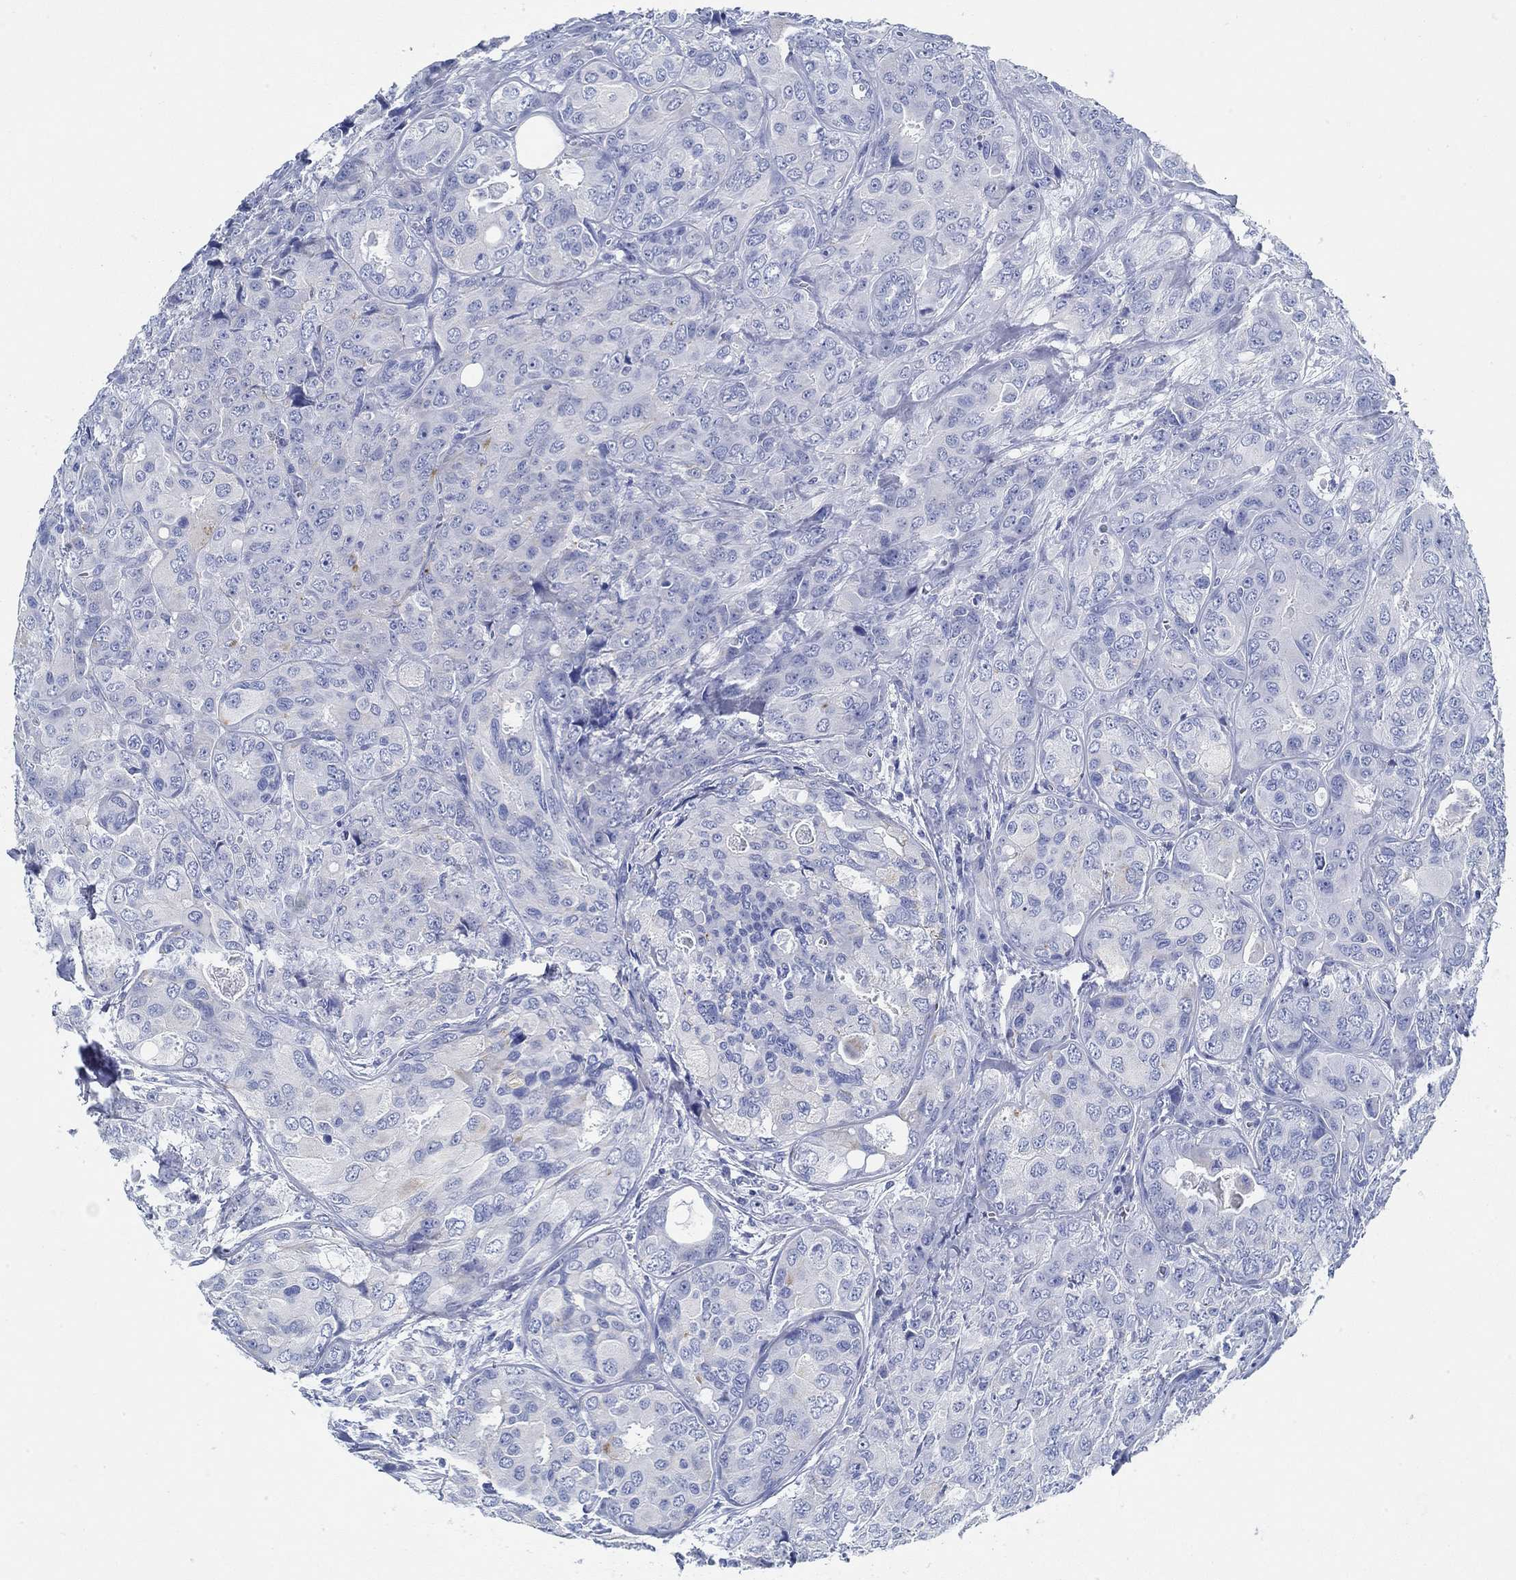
{"staining": {"intensity": "negative", "quantity": "none", "location": "none"}, "tissue": "breast cancer", "cell_type": "Tumor cells", "image_type": "cancer", "snomed": [{"axis": "morphology", "description": "Duct carcinoma"}, {"axis": "topography", "description": "Breast"}], "caption": "Tumor cells are negative for brown protein staining in intraductal carcinoma (breast). (Stains: DAB (3,3'-diaminobenzidine) immunohistochemistry (IHC) with hematoxylin counter stain, Microscopy: brightfield microscopy at high magnification).", "gene": "SLC45A1", "patient": {"sex": "female", "age": 43}}